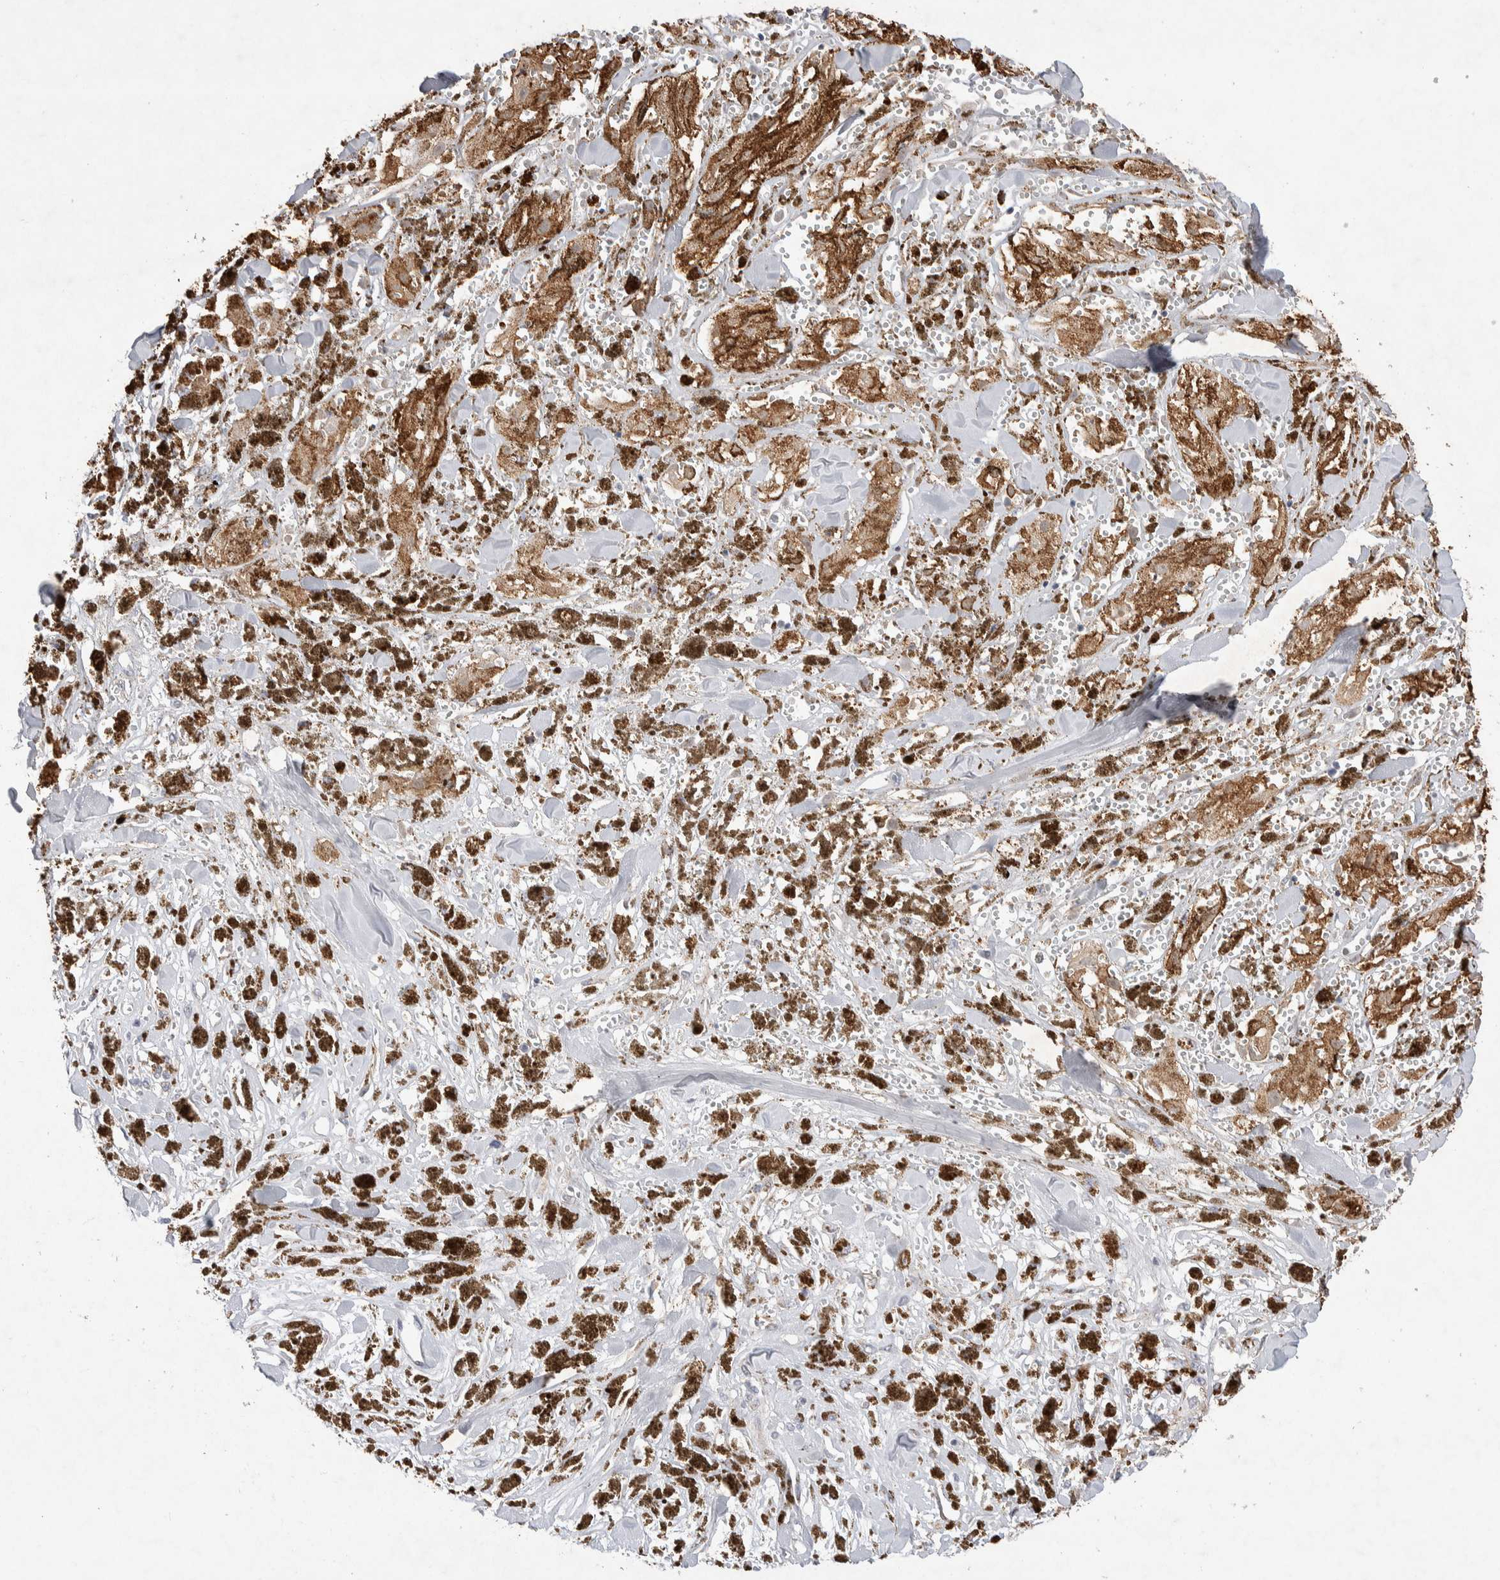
{"staining": {"intensity": "negative", "quantity": "none", "location": "none"}, "tissue": "melanoma", "cell_type": "Tumor cells", "image_type": "cancer", "snomed": [{"axis": "morphology", "description": "Malignant melanoma, NOS"}, {"axis": "topography", "description": "Skin"}], "caption": "The image displays no staining of tumor cells in malignant melanoma. Brightfield microscopy of immunohistochemistry (IHC) stained with DAB (3,3'-diaminobenzidine) (brown) and hematoxylin (blue), captured at high magnification.", "gene": "FFAR2", "patient": {"sex": "male", "age": 88}}